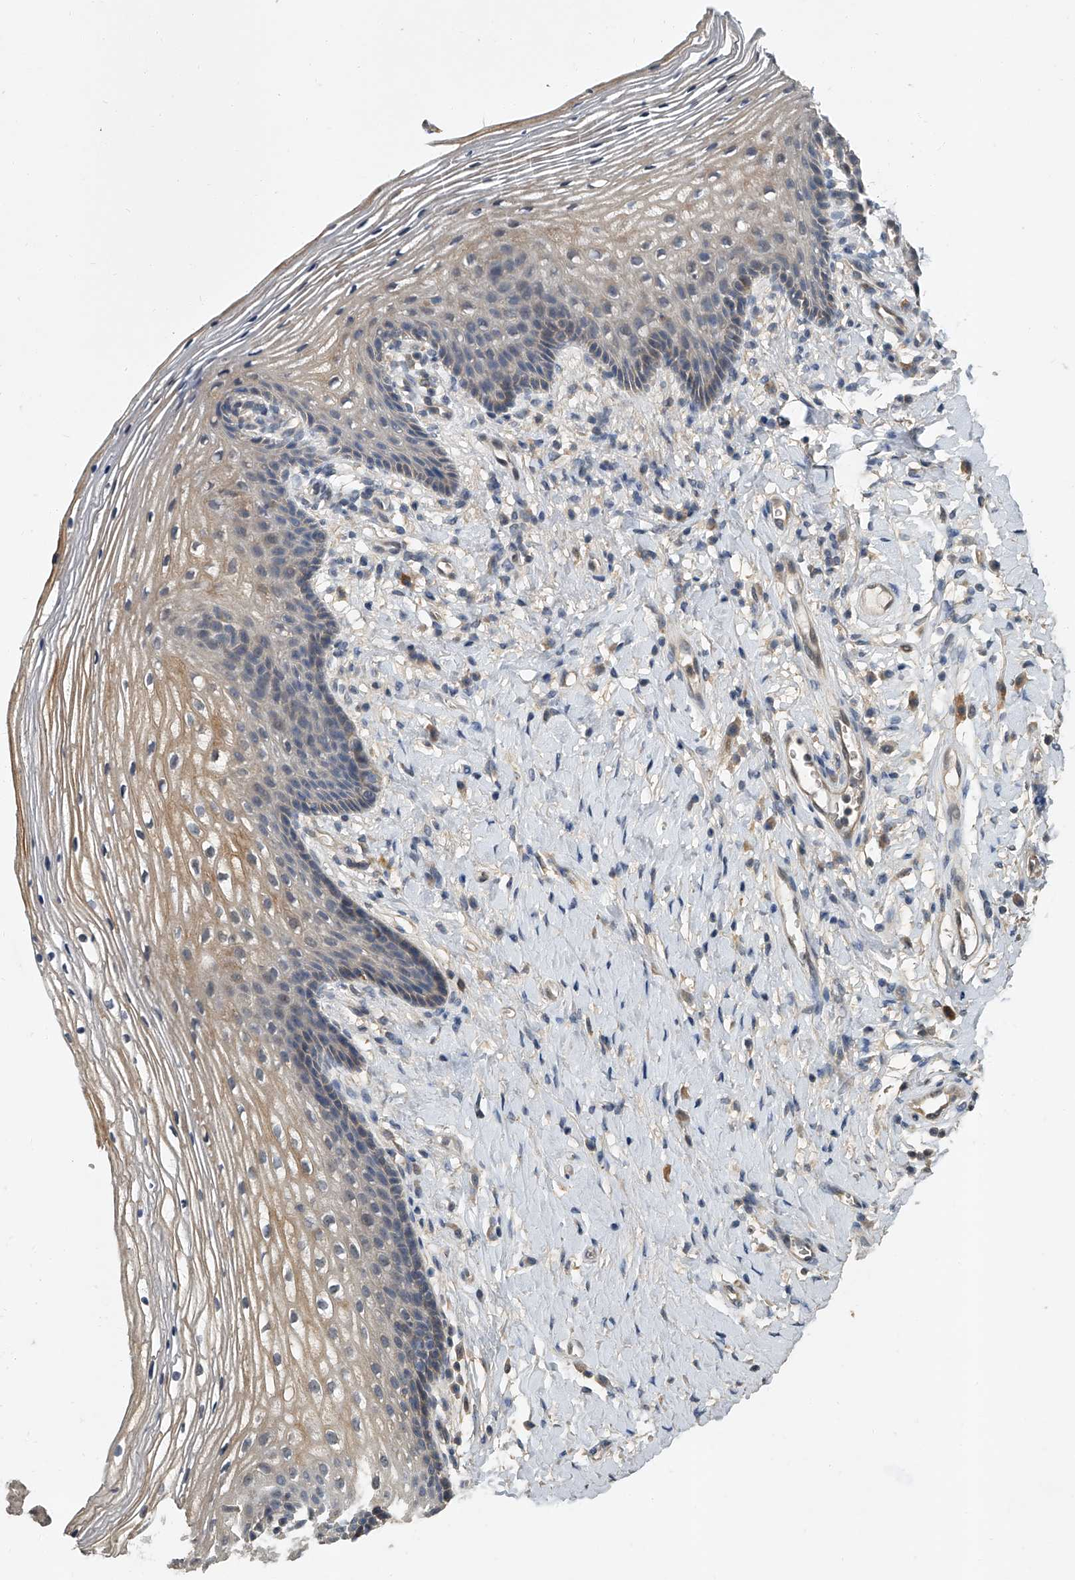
{"staining": {"intensity": "weak", "quantity": "<25%", "location": "cytoplasmic/membranous"}, "tissue": "vagina", "cell_type": "Squamous epithelial cells", "image_type": "normal", "snomed": [{"axis": "morphology", "description": "Normal tissue, NOS"}, {"axis": "topography", "description": "Vagina"}], "caption": "High power microscopy micrograph of an immunohistochemistry photomicrograph of unremarkable vagina, revealing no significant staining in squamous epithelial cells.", "gene": "JAG2", "patient": {"sex": "female", "age": 60}}